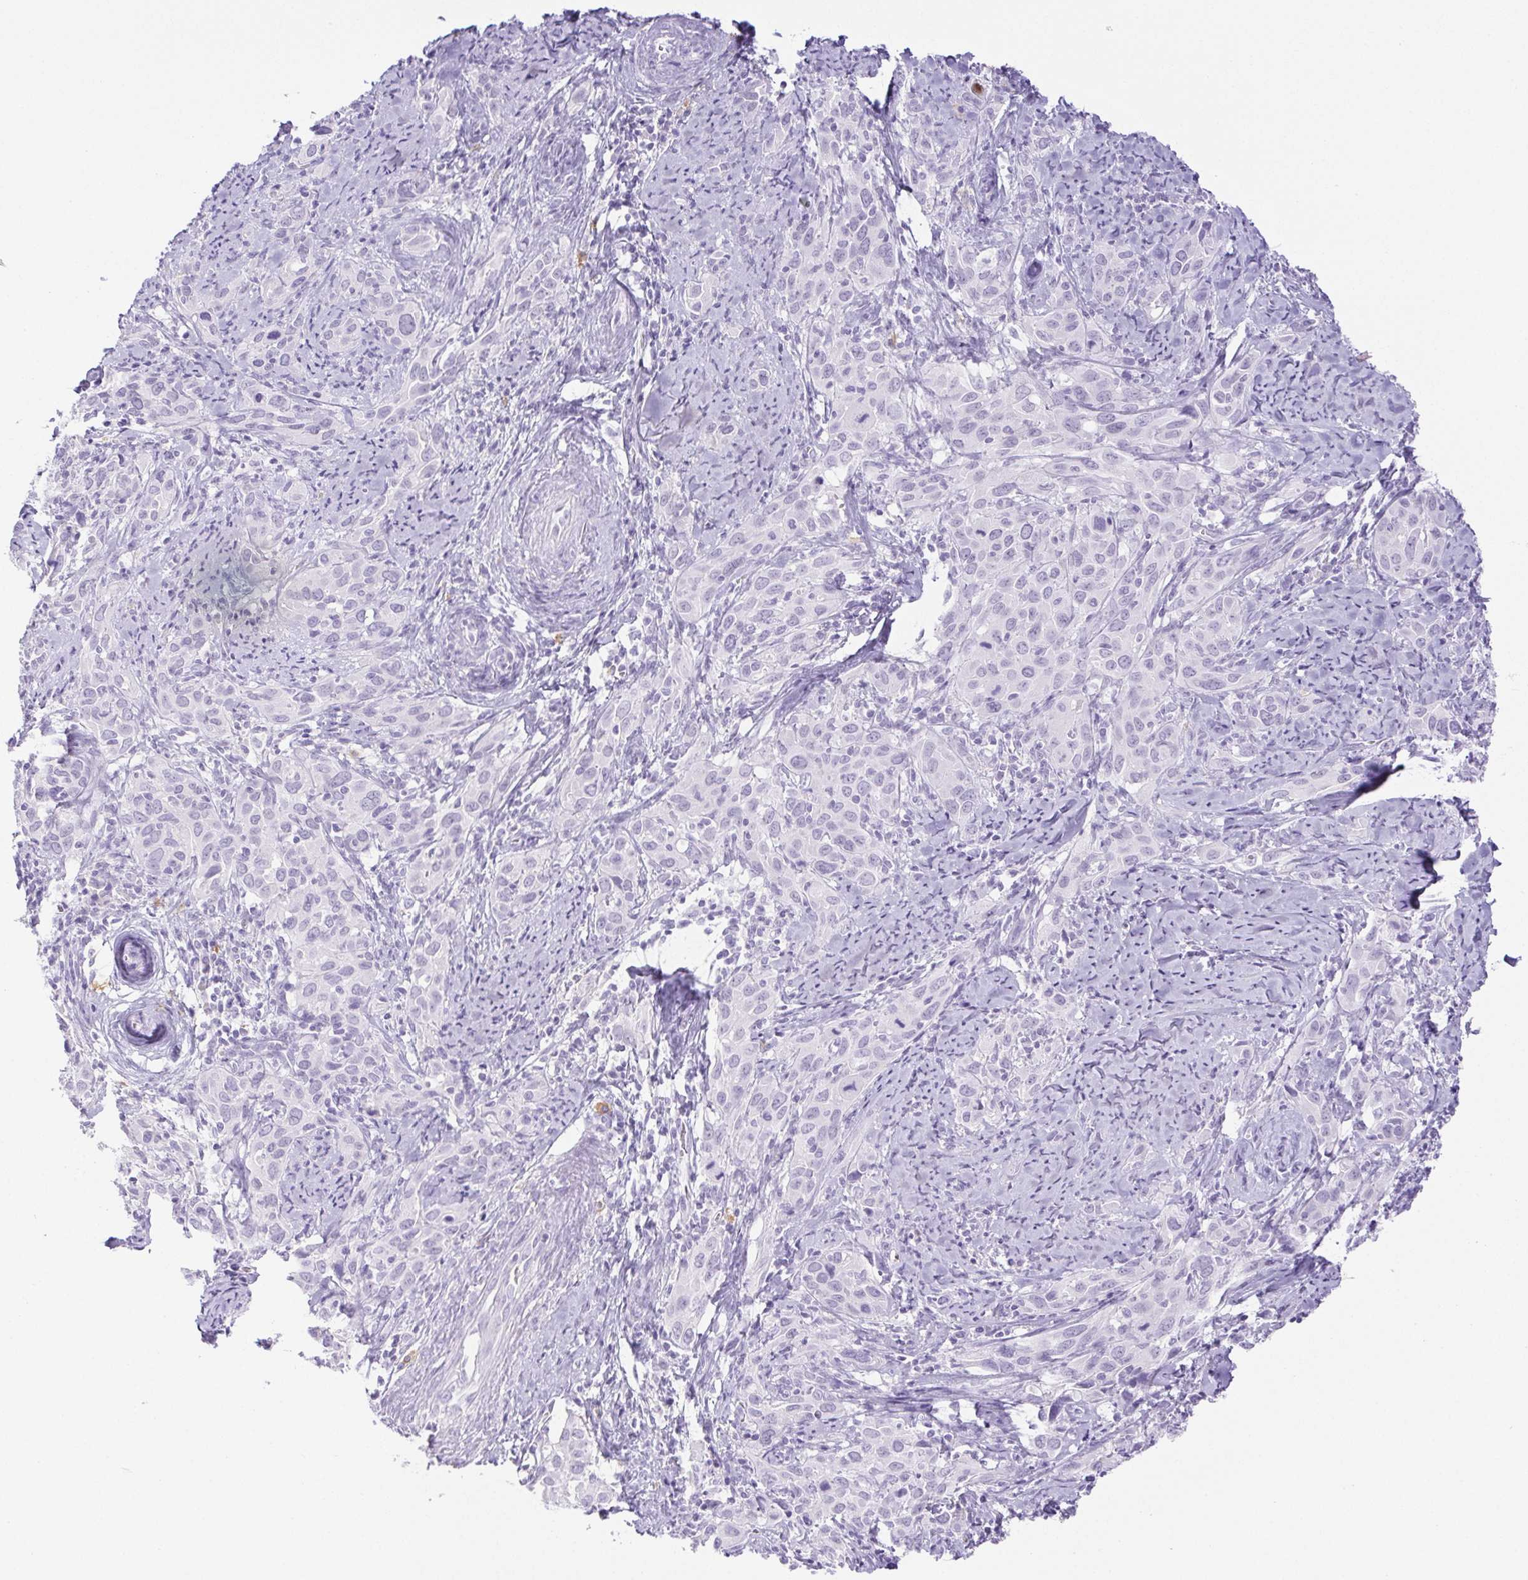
{"staining": {"intensity": "negative", "quantity": "none", "location": "none"}, "tissue": "cervical cancer", "cell_type": "Tumor cells", "image_type": "cancer", "snomed": [{"axis": "morphology", "description": "Squamous cell carcinoma, NOS"}, {"axis": "topography", "description": "Cervix"}], "caption": "An immunohistochemistry image of cervical squamous cell carcinoma is shown. There is no staining in tumor cells of cervical squamous cell carcinoma.", "gene": "PAPPA2", "patient": {"sex": "female", "age": 51}}